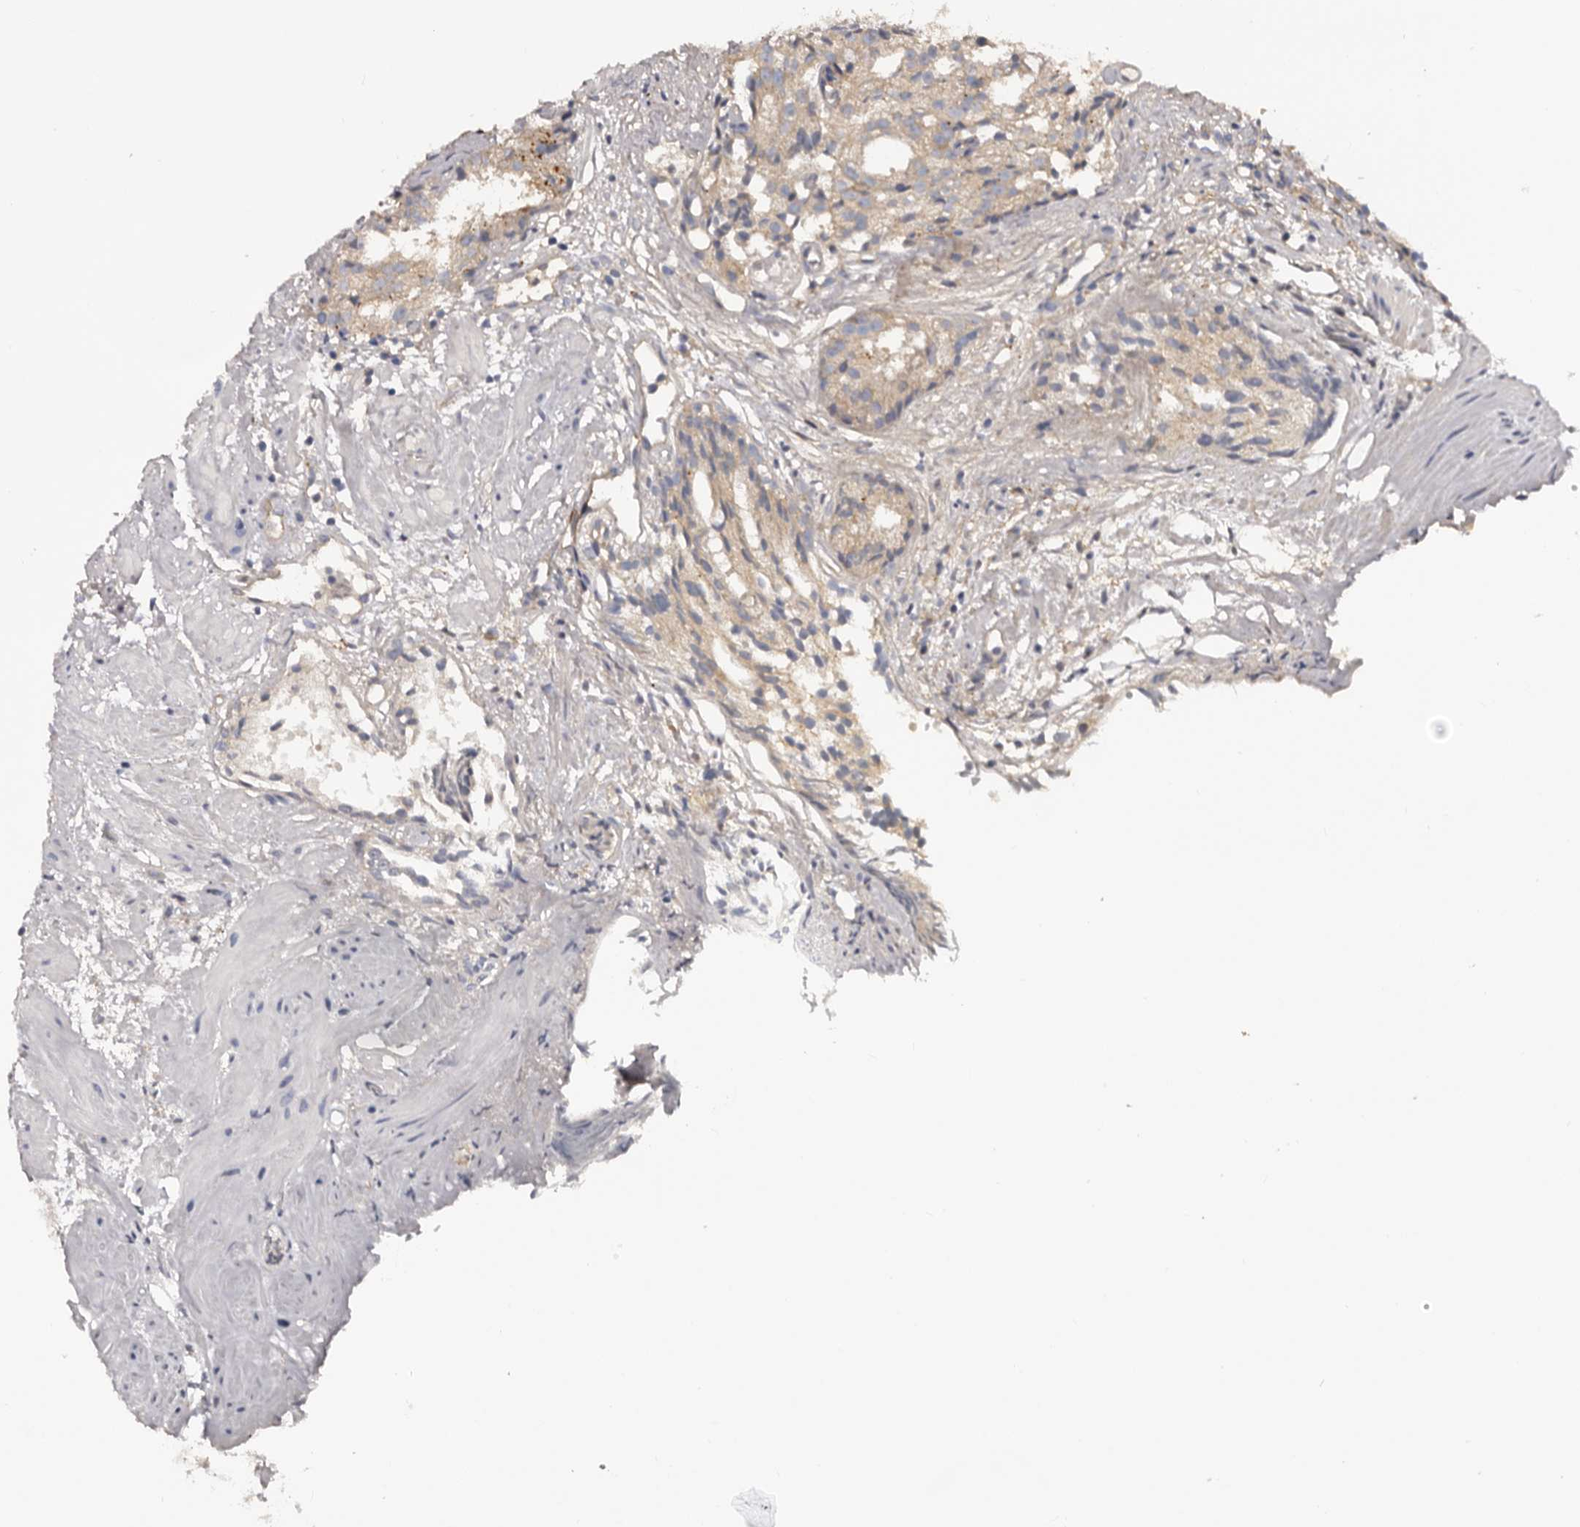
{"staining": {"intensity": "weak", "quantity": "25%-75%", "location": "cytoplasmic/membranous"}, "tissue": "prostate cancer", "cell_type": "Tumor cells", "image_type": "cancer", "snomed": [{"axis": "morphology", "description": "Adenocarcinoma, Low grade"}, {"axis": "topography", "description": "Prostate"}], "caption": "Prostate cancer stained with DAB (3,3'-diaminobenzidine) immunohistochemistry (IHC) displays low levels of weak cytoplasmic/membranous positivity in about 25%-75% of tumor cells. (Brightfield microscopy of DAB IHC at high magnification).", "gene": "INKA2", "patient": {"sex": "male", "age": 88}}